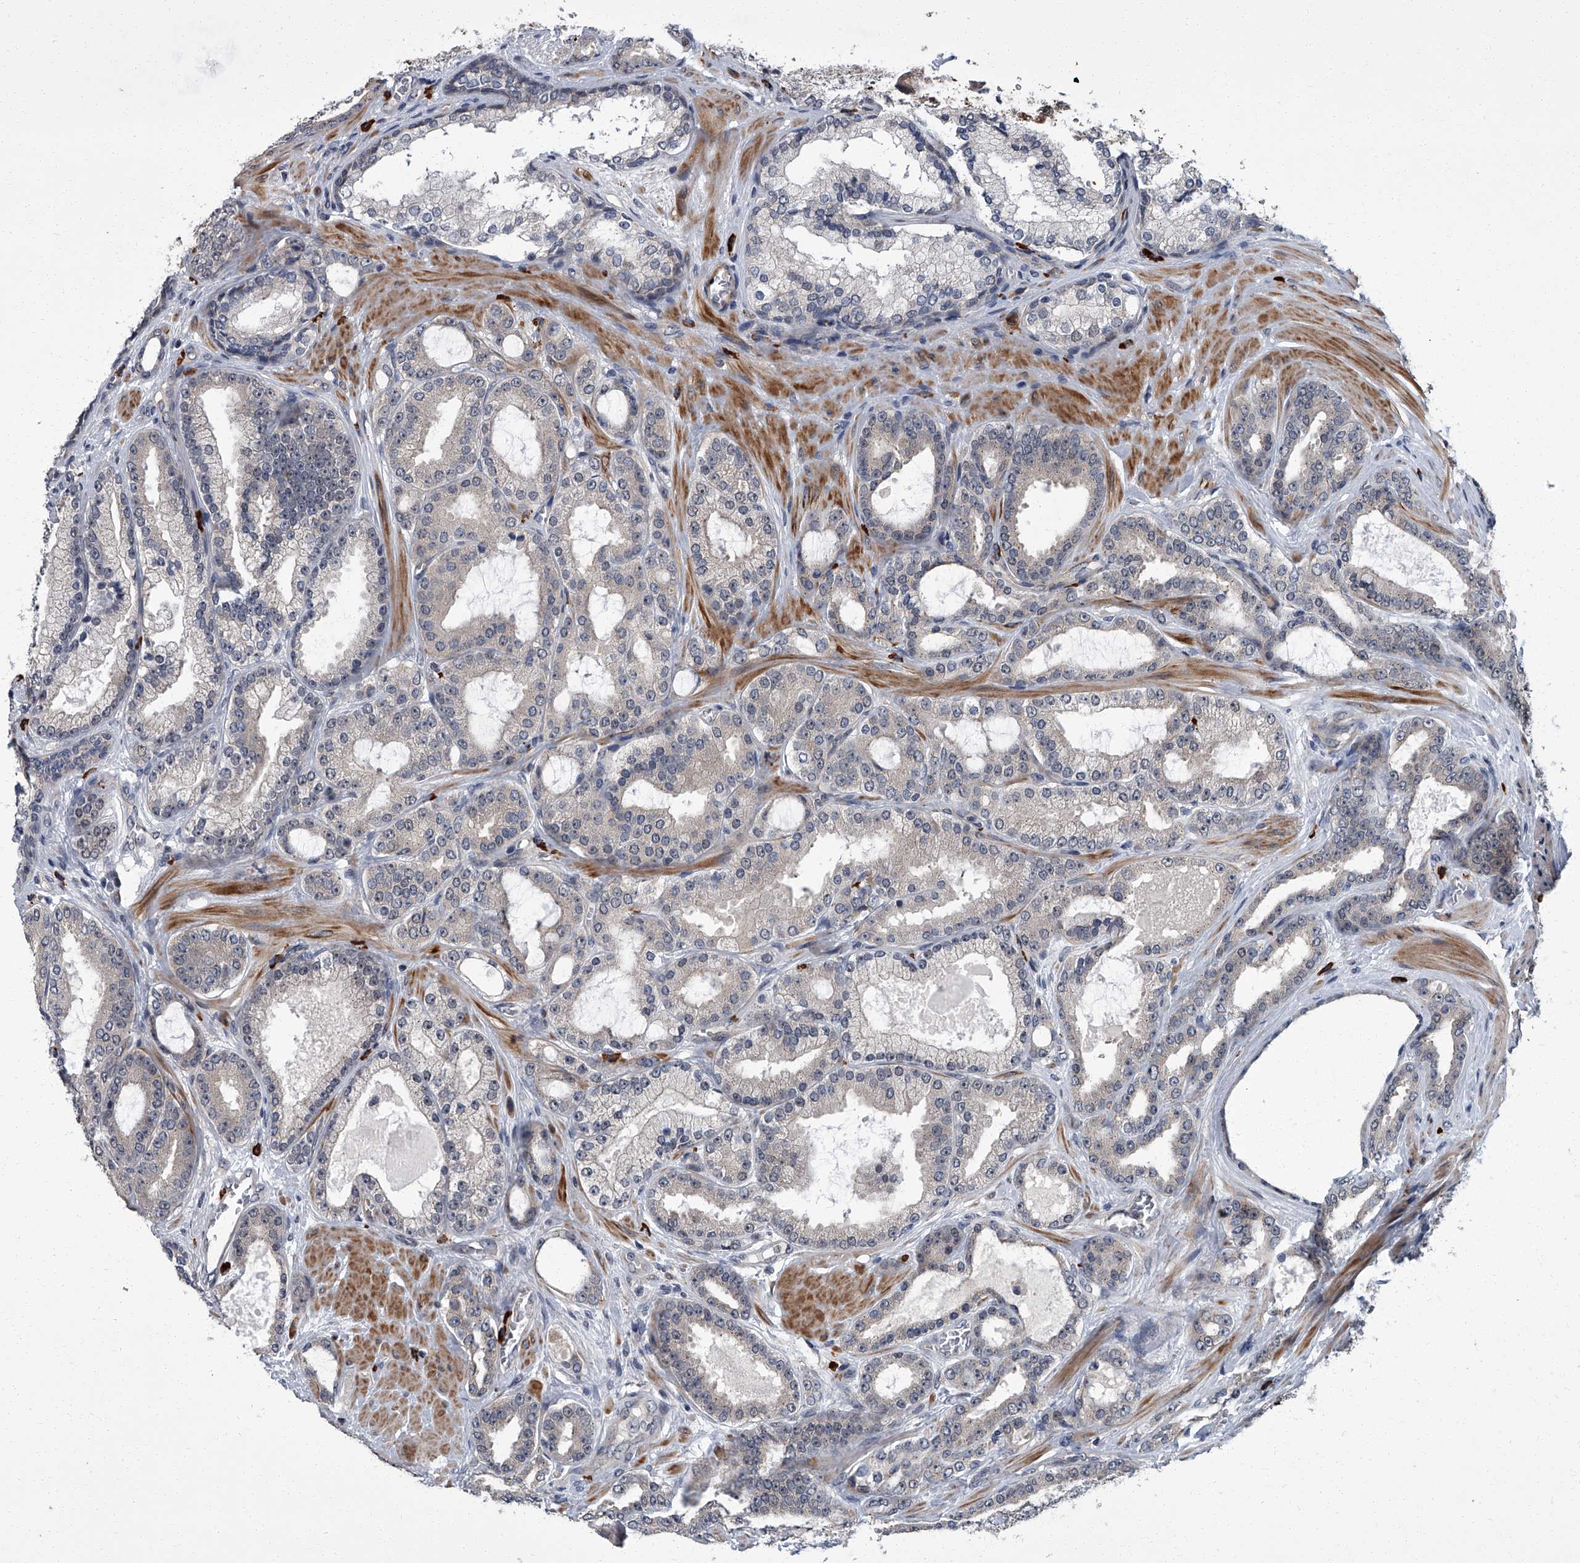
{"staining": {"intensity": "negative", "quantity": "none", "location": "none"}, "tissue": "prostate cancer", "cell_type": "Tumor cells", "image_type": "cancer", "snomed": [{"axis": "morphology", "description": "Adenocarcinoma, High grade"}, {"axis": "topography", "description": "Prostate"}], "caption": "DAB (3,3'-diaminobenzidine) immunohistochemical staining of human prostate cancer (high-grade adenocarcinoma) demonstrates no significant expression in tumor cells.", "gene": "ZNF274", "patient": {"sex": "male", "age": 60}}